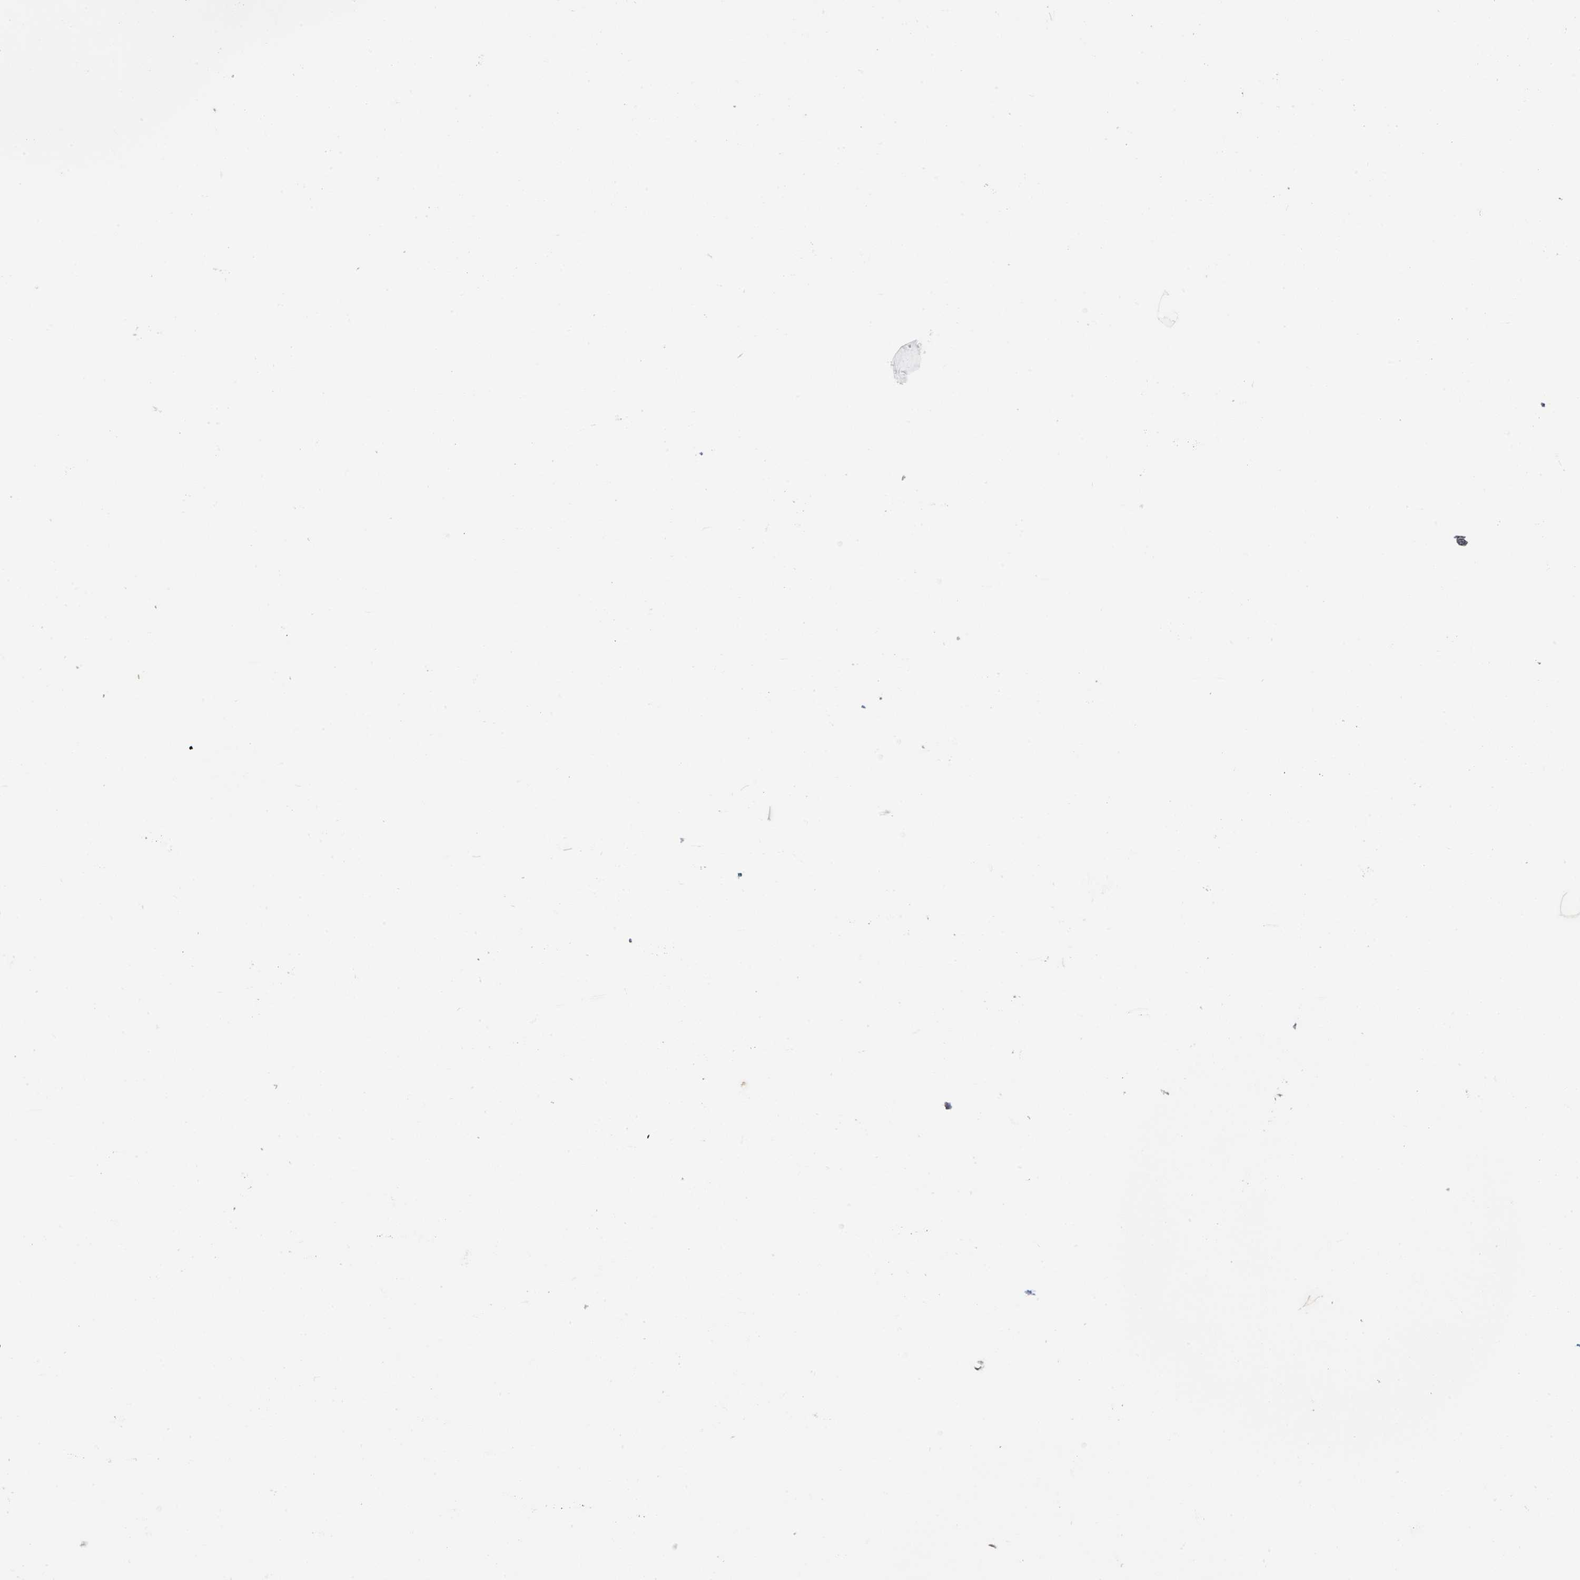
{"staining": {"intensity": "negative", "quantity": "none", "location": "none"}, "tissue": "endometrial cancer", "cell_type": "Tumor cells", "image_type": "cancer", "snomed": [{"axis": "morphology", "description": "Adenocarcinoma, NOS"}, {"axis": "topography", "description": "Endometrium"}], "caption": "Image shows no significant protein positivity in tumor cells of endometrial adenocarcinoma. (DAB (3,3'-diaminobenzidine) immunohistochemistry with hematoxylin counter stain).", "gene": "STARD4", "patient": {"sex": "female", "age": 68}}